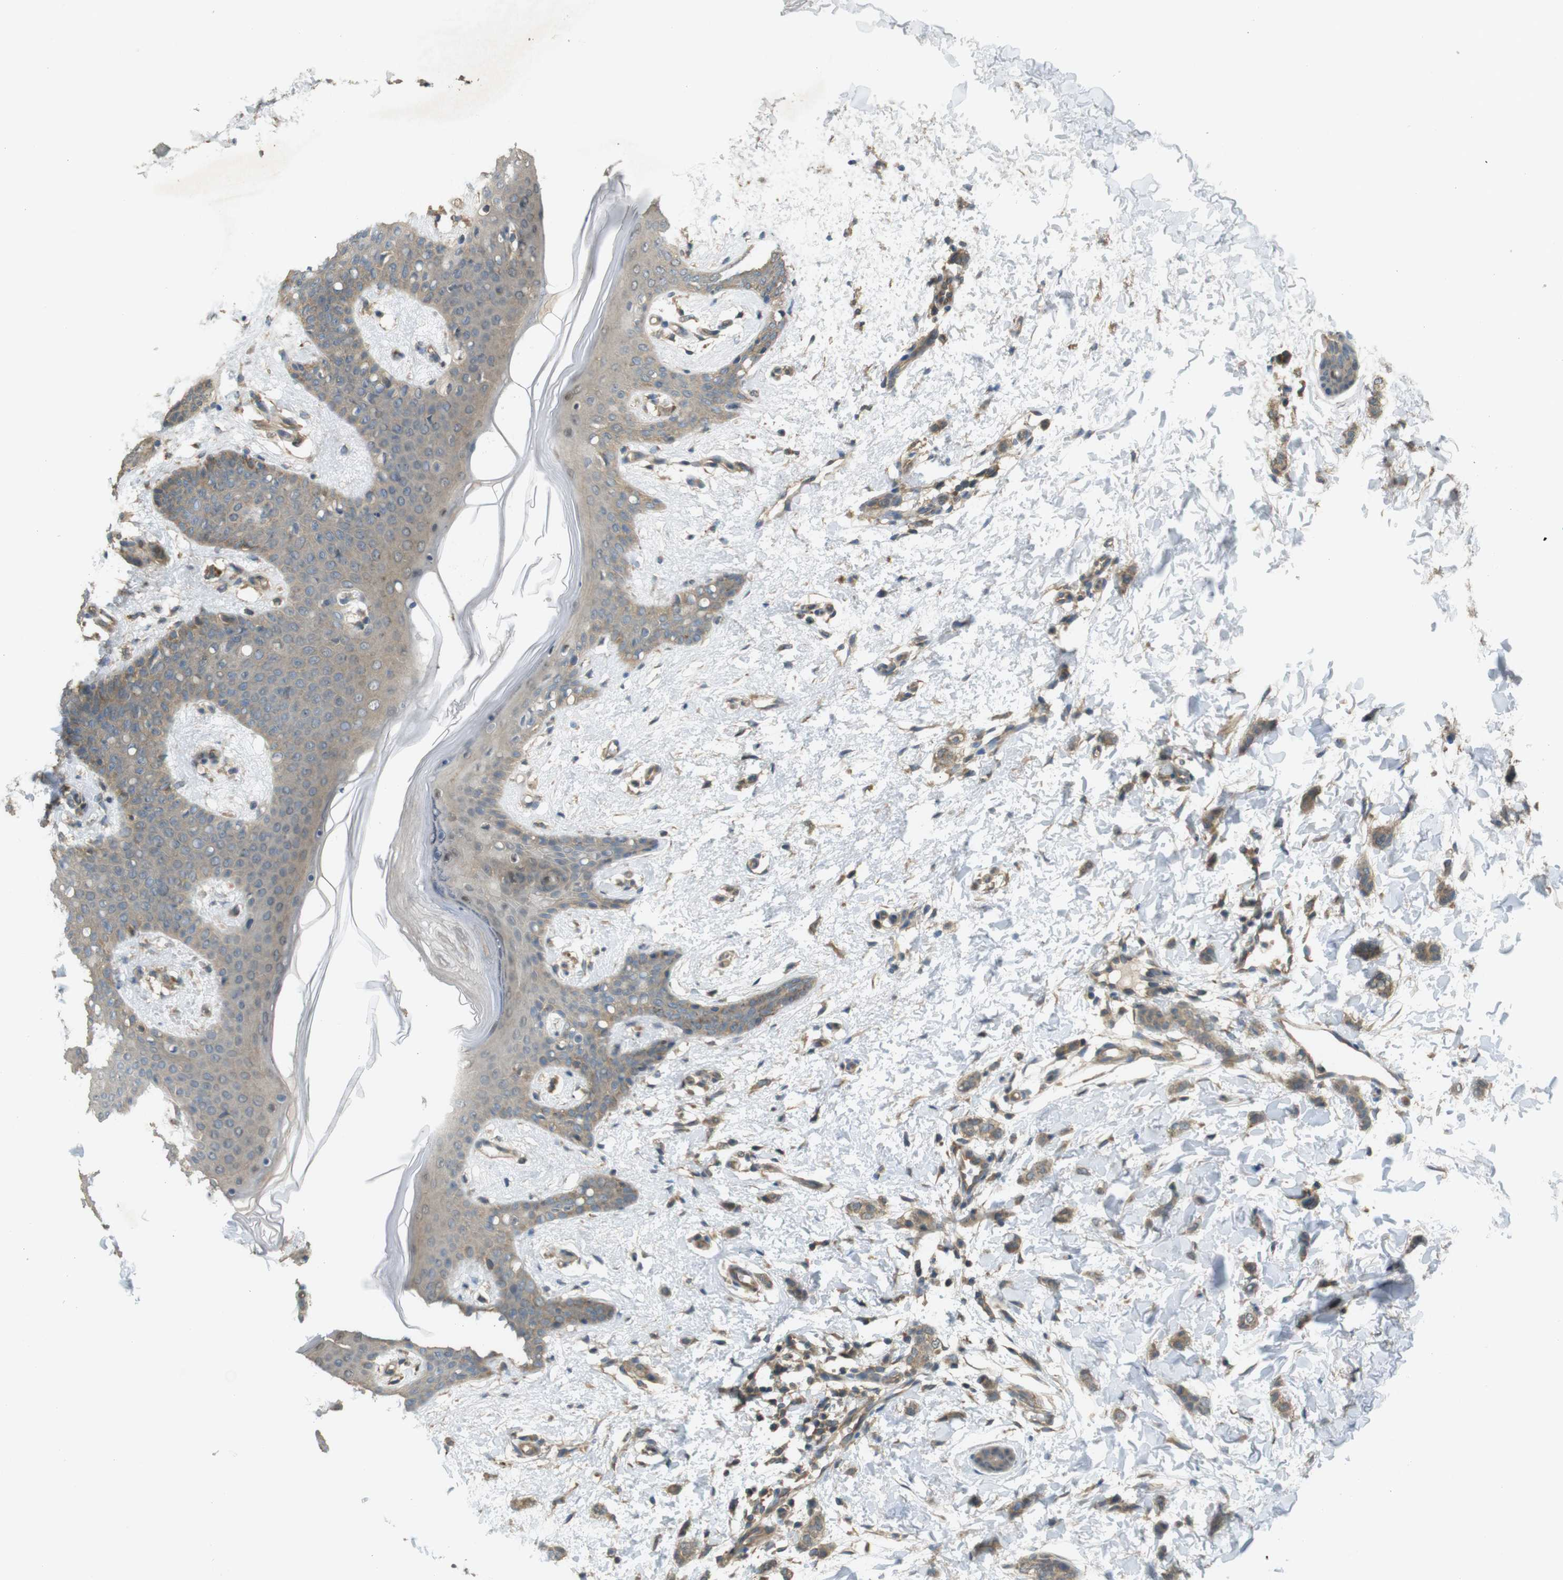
{"staining": {"intensity": "moderate", "quantity": ">75%", "location": "cytoplasmic/membranous"}, "tissue": "breast cancer", "cell_type": "Tumor cells", "image_type": "cancer", "snomed": [{"axis": "morphology", "description": "Lobular carcinoma"}, {"axis": "topography", "description": "Skin"}, {"axis": "topography", "description": "Breast"}], "caption": "A high-resolution micrograph shows IHC staining of lobular carcinoma (breast), which reveals moderate cytoplasmic/membranous staining in approximately >75% of tumor cells. The protein is stained brown, and the nuclei are stained in blue (DAB (3,3'-diaminobenzidine) IHC with brightfield microscopy, high magnification).", "gene": "ZDHHC20", "patient": {"sex": "female", "age": 46}}